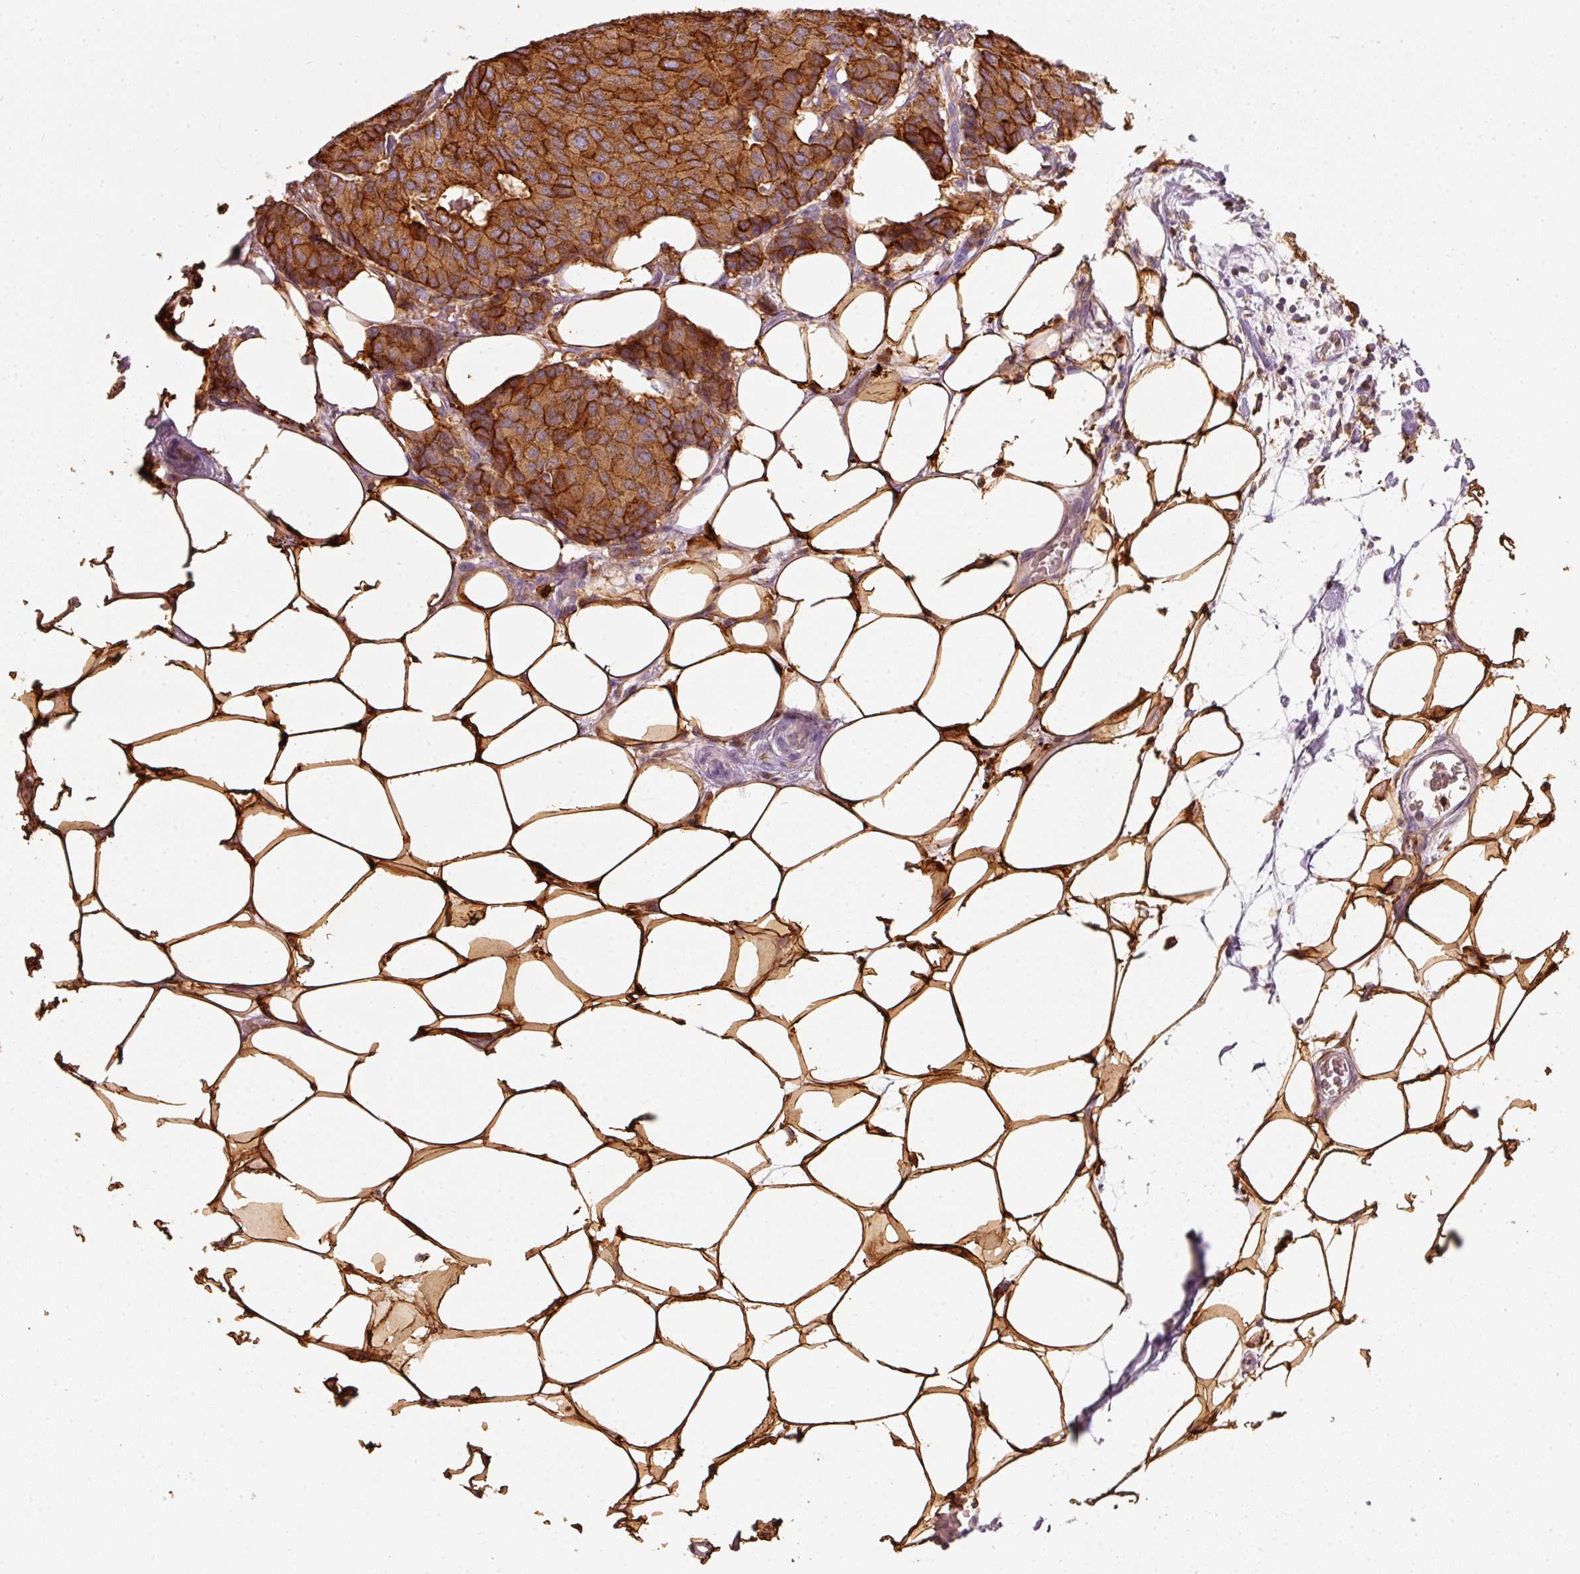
{"staining": {"intensity": "strong", "quantity": ">75%", "location": "cytoplasmic/membranous"}, "tissue": "breast cancer", "cell_type": "Tumor cells", "image_type": "cancer", "snomed": [{"axis": "morphology", "description": "Duct carcinoma"}, {"axis": "topography", "description": "Breast"}], "caption": "Immunohistochemistry (IHC) (DAB) staining of human breast cancer (intraductal carcinoma) displays strong cytoplasmic/membranous protein expression in approximately >75% of tumor cells.", "gene": "IQGAP2", "patient": {"sex": "female", "age": 75}}